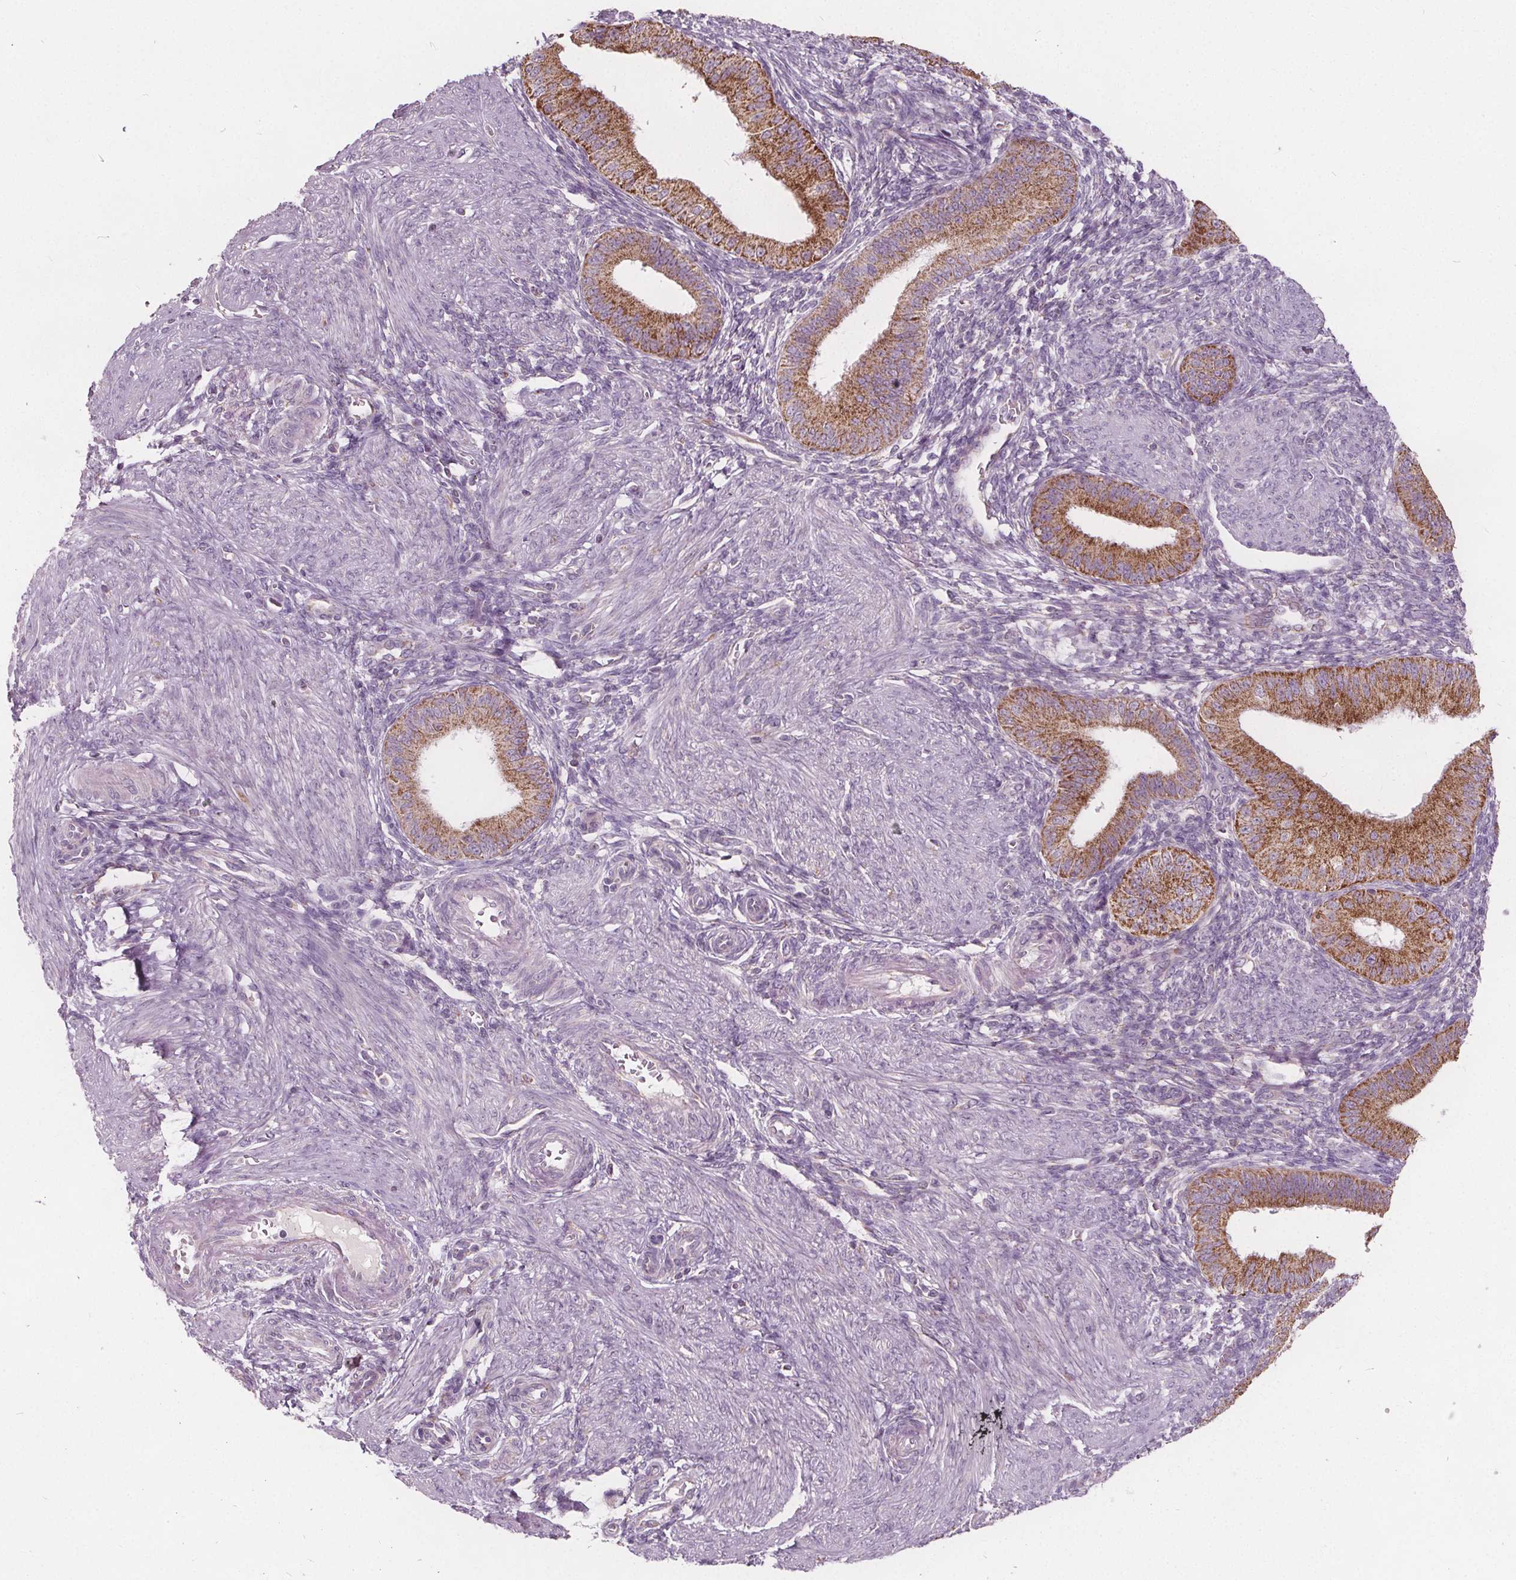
{"staining": {"intensity": "negative", "quantity": "none", "location": "none"}, "tissue": "endometrium", "cell_type": "Cells in endometrial stroma", "image_type": "normal", "snomed": [{"axis": "morphology", "description": "Normal tissue, NOS"}, {"axis": "topography", "description": "Endometrium"}], "caption": "DAB immunohistochemical staining of benign endometrium displays no significant expression in cells in endometrial stroma. The staining is performed using DAB (3,3'-diaminobenzidine) brown chromogen with nuclei counter-stained in using hematoxylin.", "gene": "ECI2", "patient": {"sex": "female", "age": 39}}